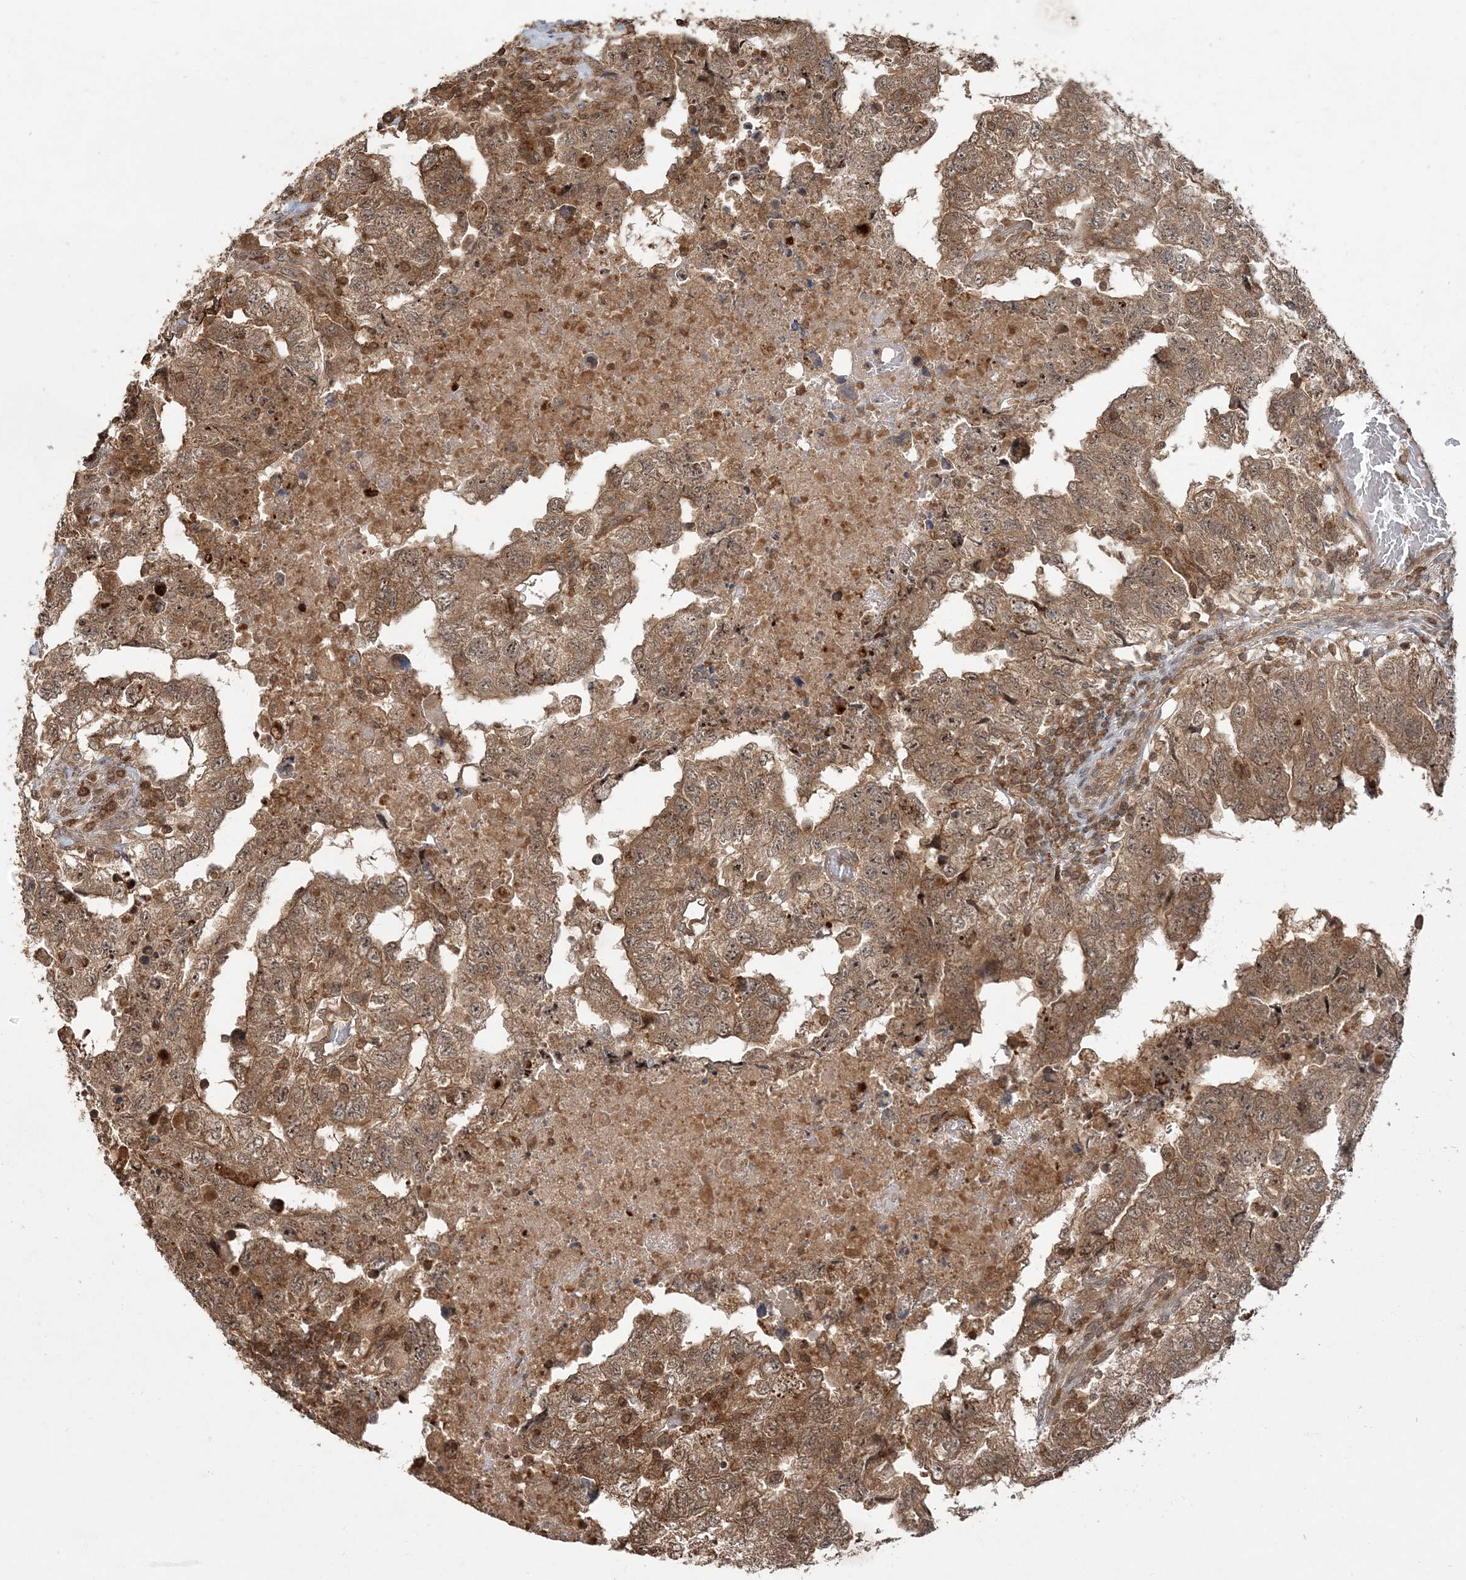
{"staining": {"intensity": "moderate", "quantity": ">75%", "location": "cytoplasmic/membranous"}, "tissue": "testis cancer", "cell_type": "Tumor cells", "image_type": "cancer", "snomed": [{"axis": "morphology", "description": "Carcinoma, Embryonal, NOS"}, {"axis": "topography", "description": "Testis"}], "caption": "Brown immunohistochemical staining in testis cancer (embryonal carcinoma) demonstrates moderate cytoplasmic/membranous staining in approximately >75% of tumor cells.", "gene": "CAB39", "patient": {"sex": "male", "age": 36}}